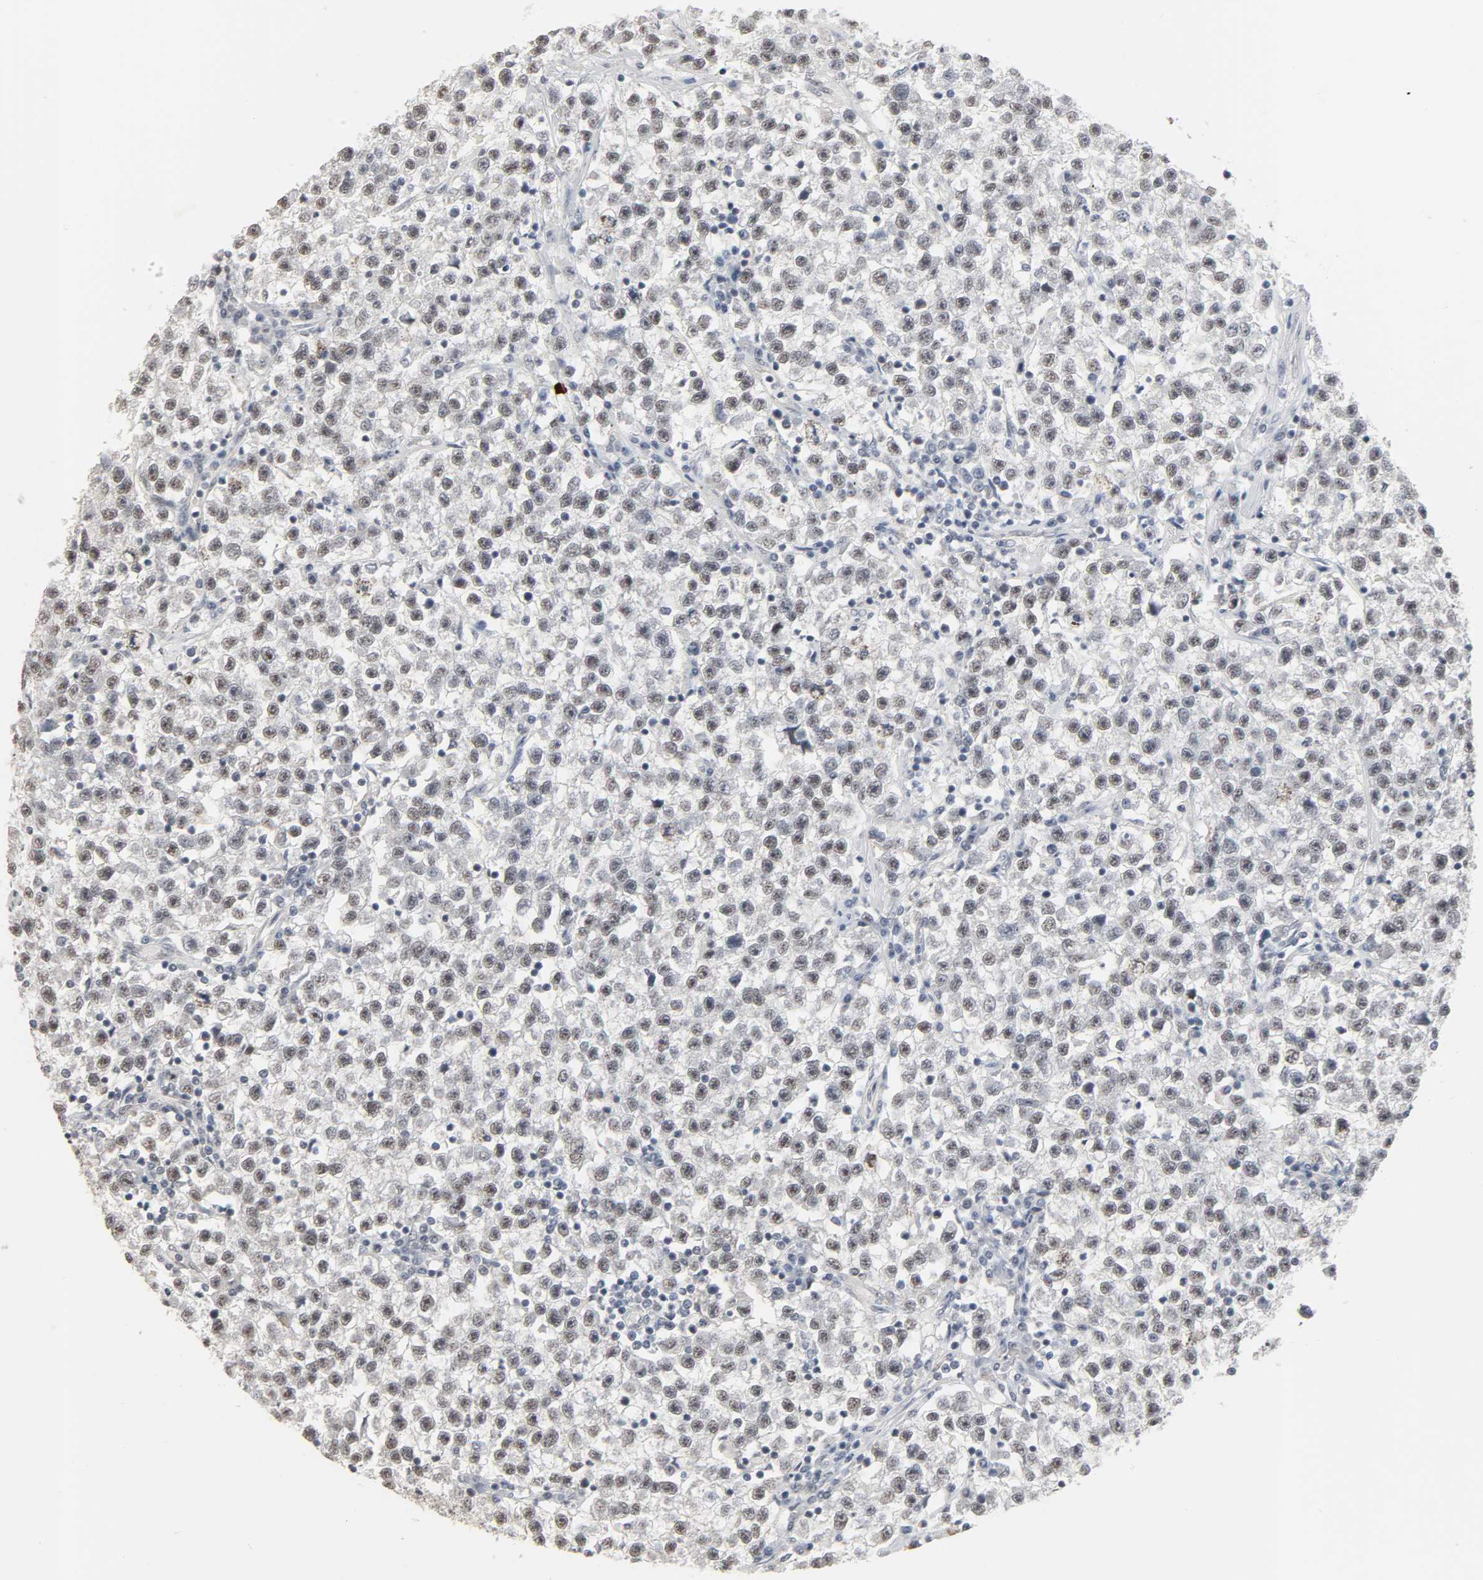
{"staining": {"intensity": "negative", "quantity": "none", "location": "none"}, "tissue": "testis cancer", "cell_type": "Tumor cells", "image_type": "cancer", "snomed": [{"axis": "morphology", "description": "Seminoma, NOS"}, {"axis": "topography", "description": "Testis"}], "caption": "Tumor cells show no significant expression in seminoma (testis). (DAB (3,3'-diaminobenzidine) immunohistochemistry (IHC), high magnification).", "gene": "ACSS2", "patient": {"sex": "male", "age": 22}}